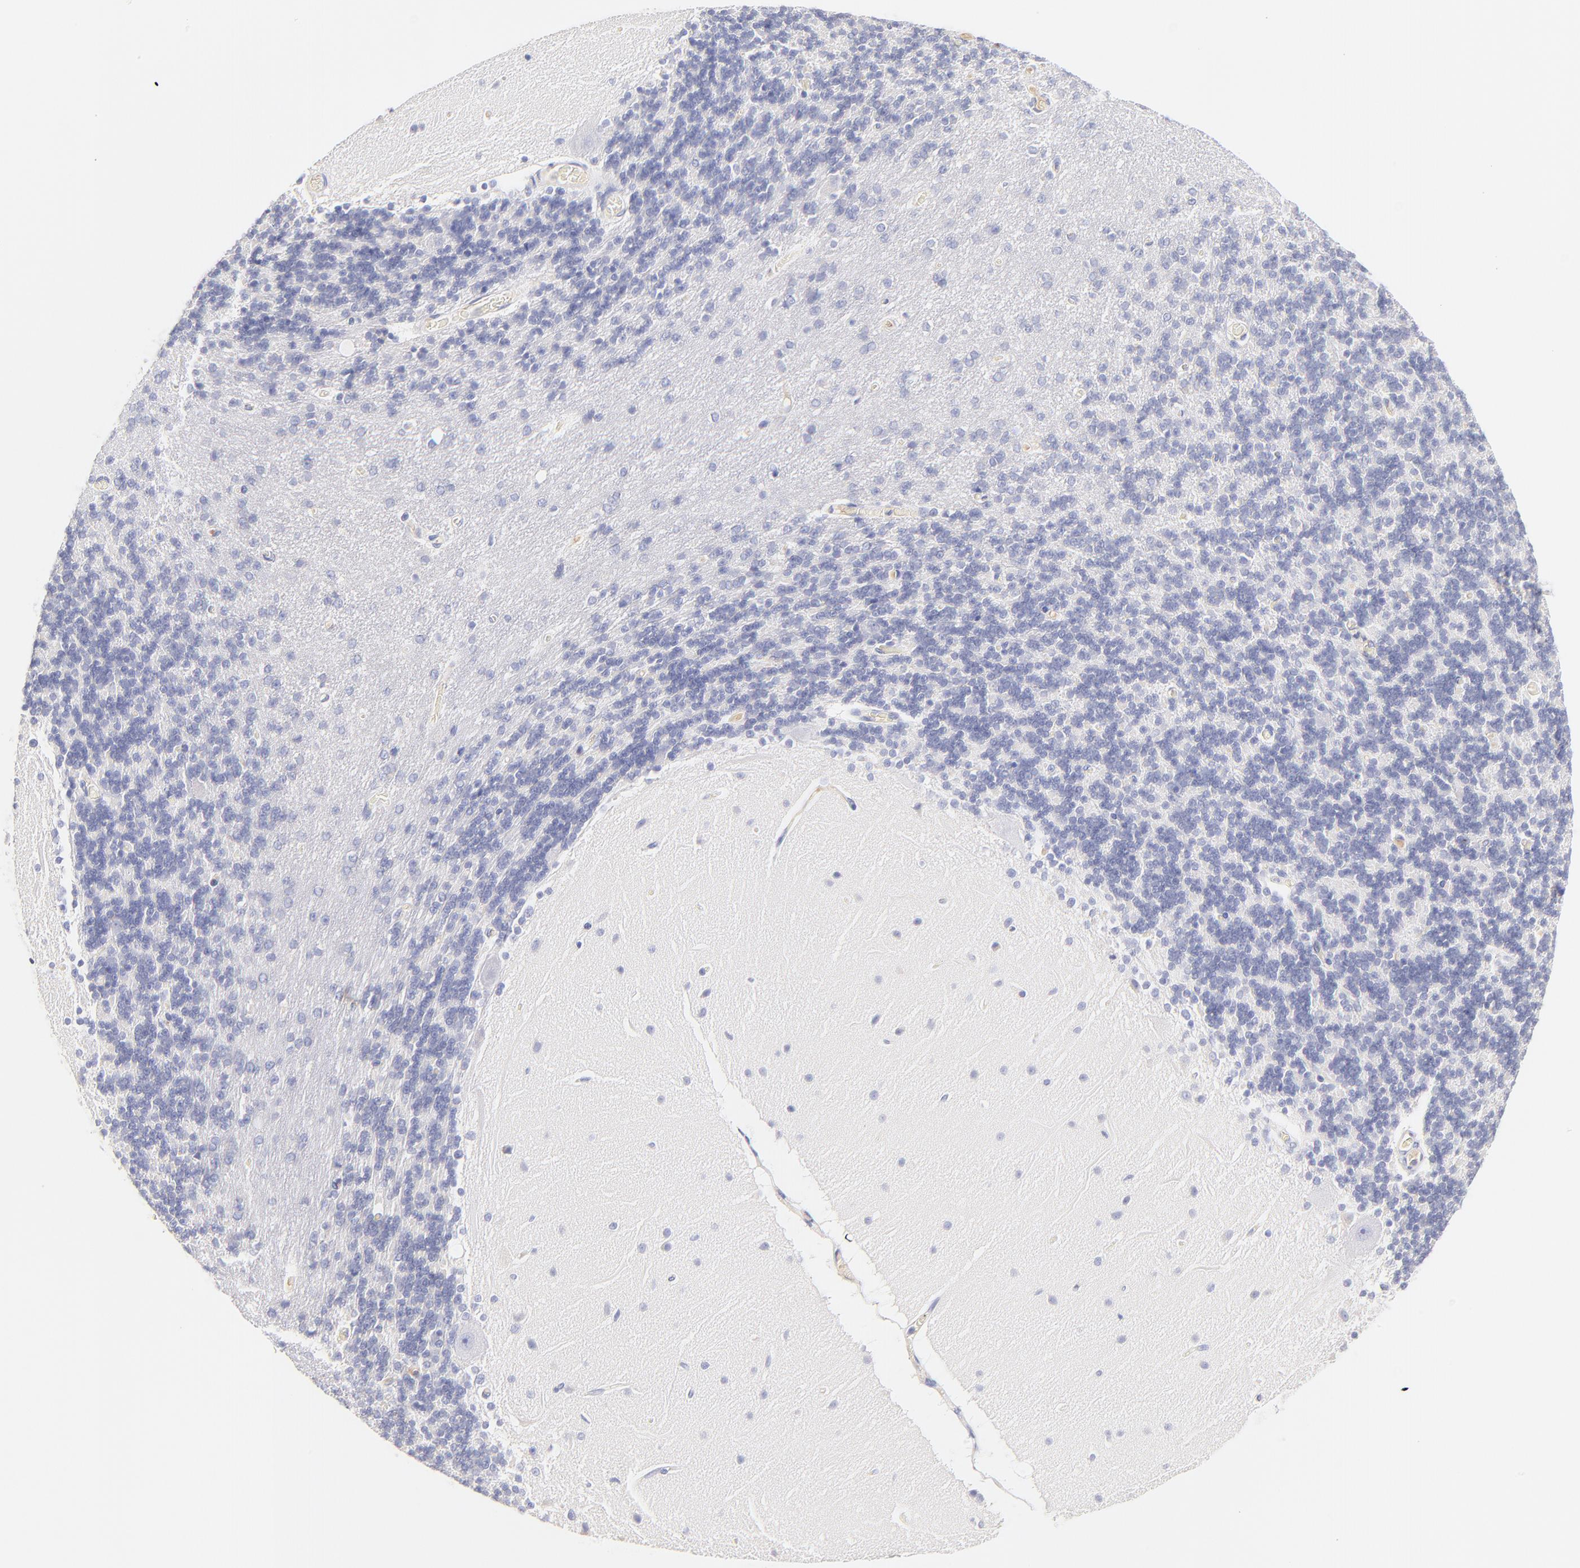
{"staining": {"intensity": "negative", "quantity": "none", "location": "none"}, "tissue": "cerebellum", "cell_type": "Cells in granular layer", "image_type": "normal", "snomed": [{"axis": "morphology", "description": "Normal tissue, NOS"}, {"axis": "topography", "description": "Cerebellum"}], "caption": "The histopathology image exhibits no staining of cells in granular layer in benign cerebellum. (Immunohistochemistry (ihc), brightfield microscopy, high magnification).", "gene": "ASB9", "patient": {"sex": "female", "age": 54}}